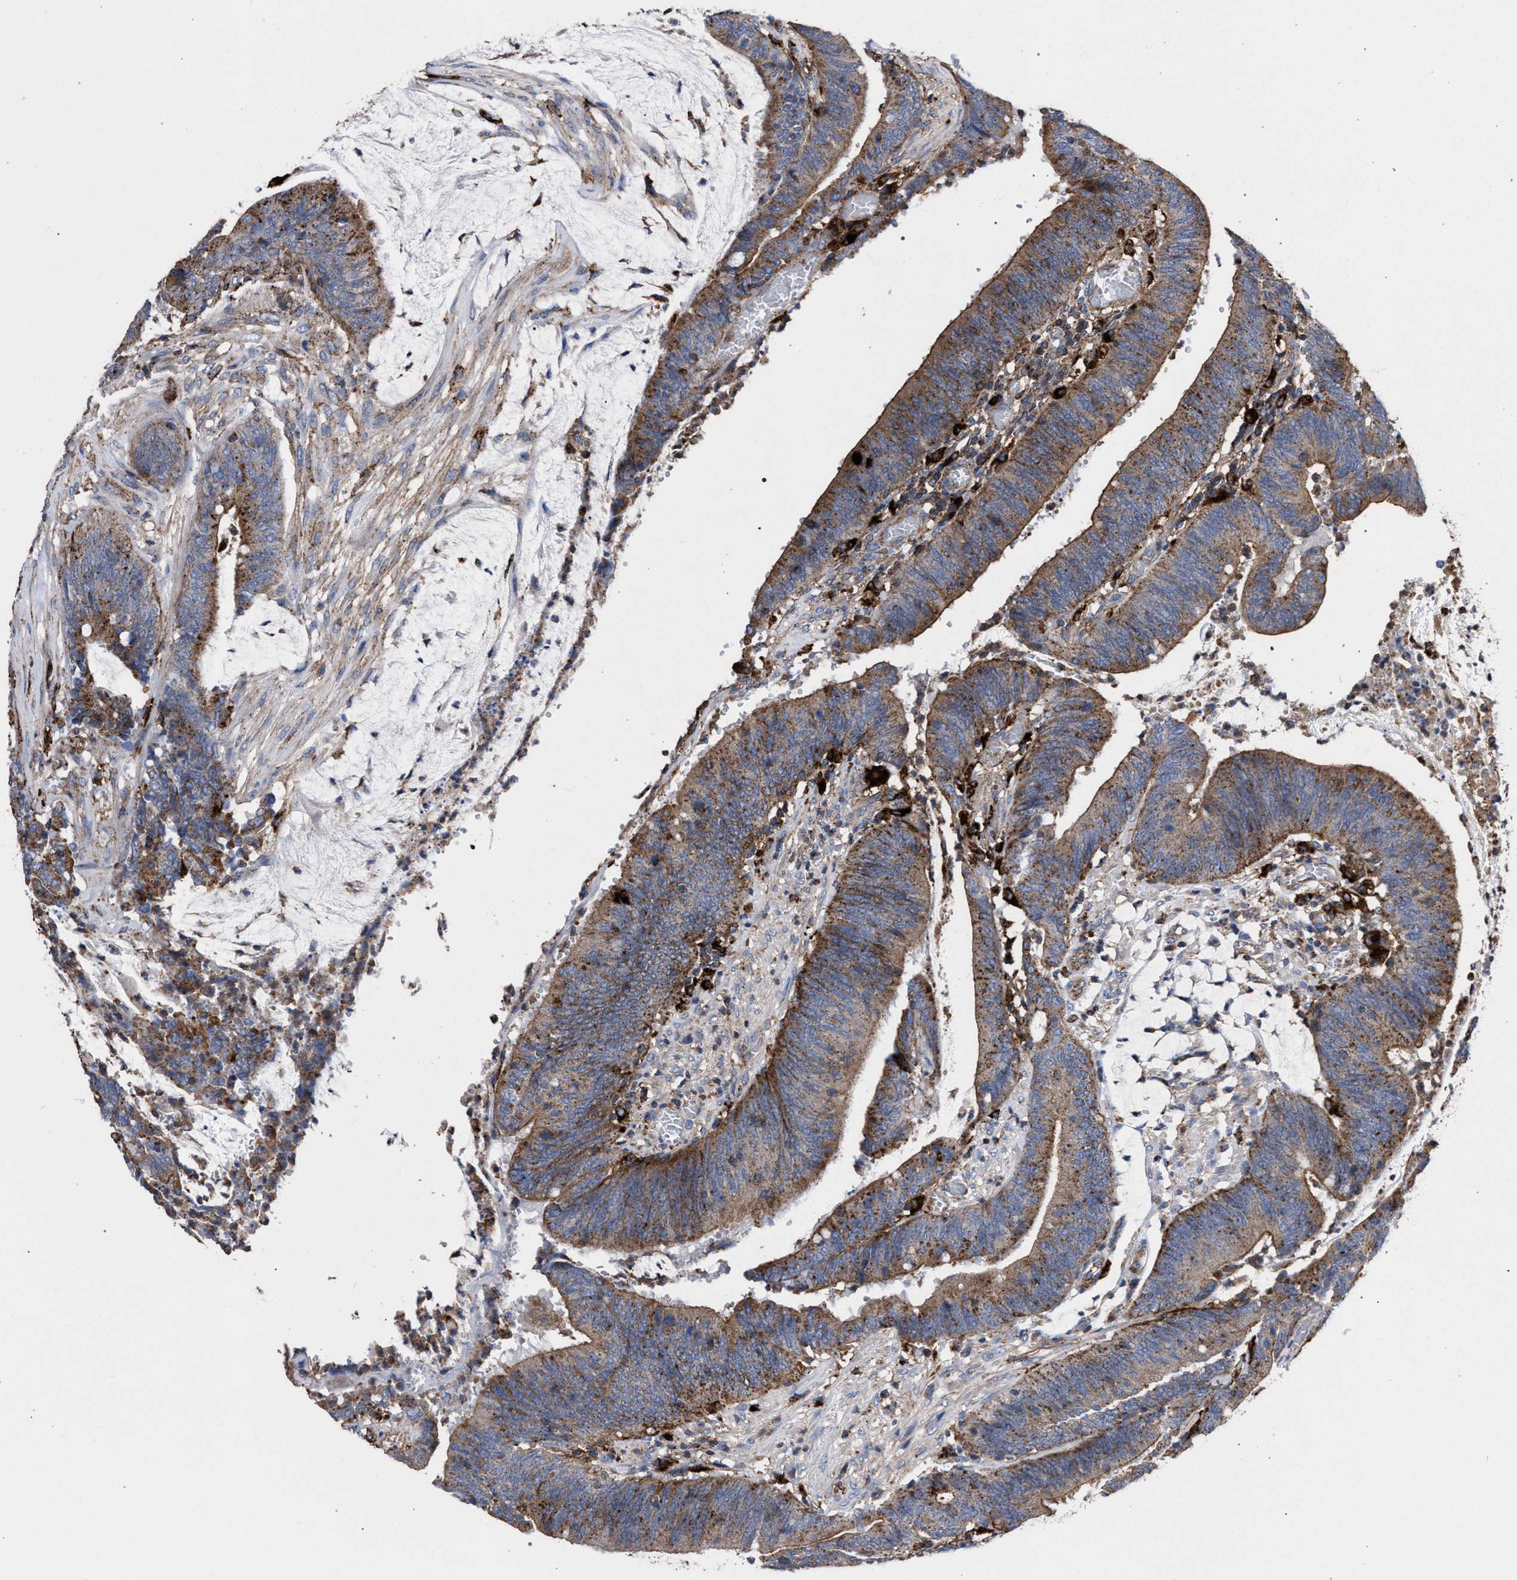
{"staining": {"intensity": "moderate", "quantity": ">75%", "location": "cytoplasmic/membranous"}, "tissue": "colorectal cancer", "cell_type": "Tumor cells", "image_type": "cancer", "snomed": [{"axis": "morphology", "description": "Adenocarcinoma, NOS"}, {"axis": "topography", "description": "Rectum"}], "caption": "This histopathology image reveals IHC staining of human colorectal cancer (adenocarcinoma), with medium moderate cytoplasmic/membranous staining in about >75% of tumor cells.", "gene": "PPT1", "patient": {"sex": "female", "age": 66}}